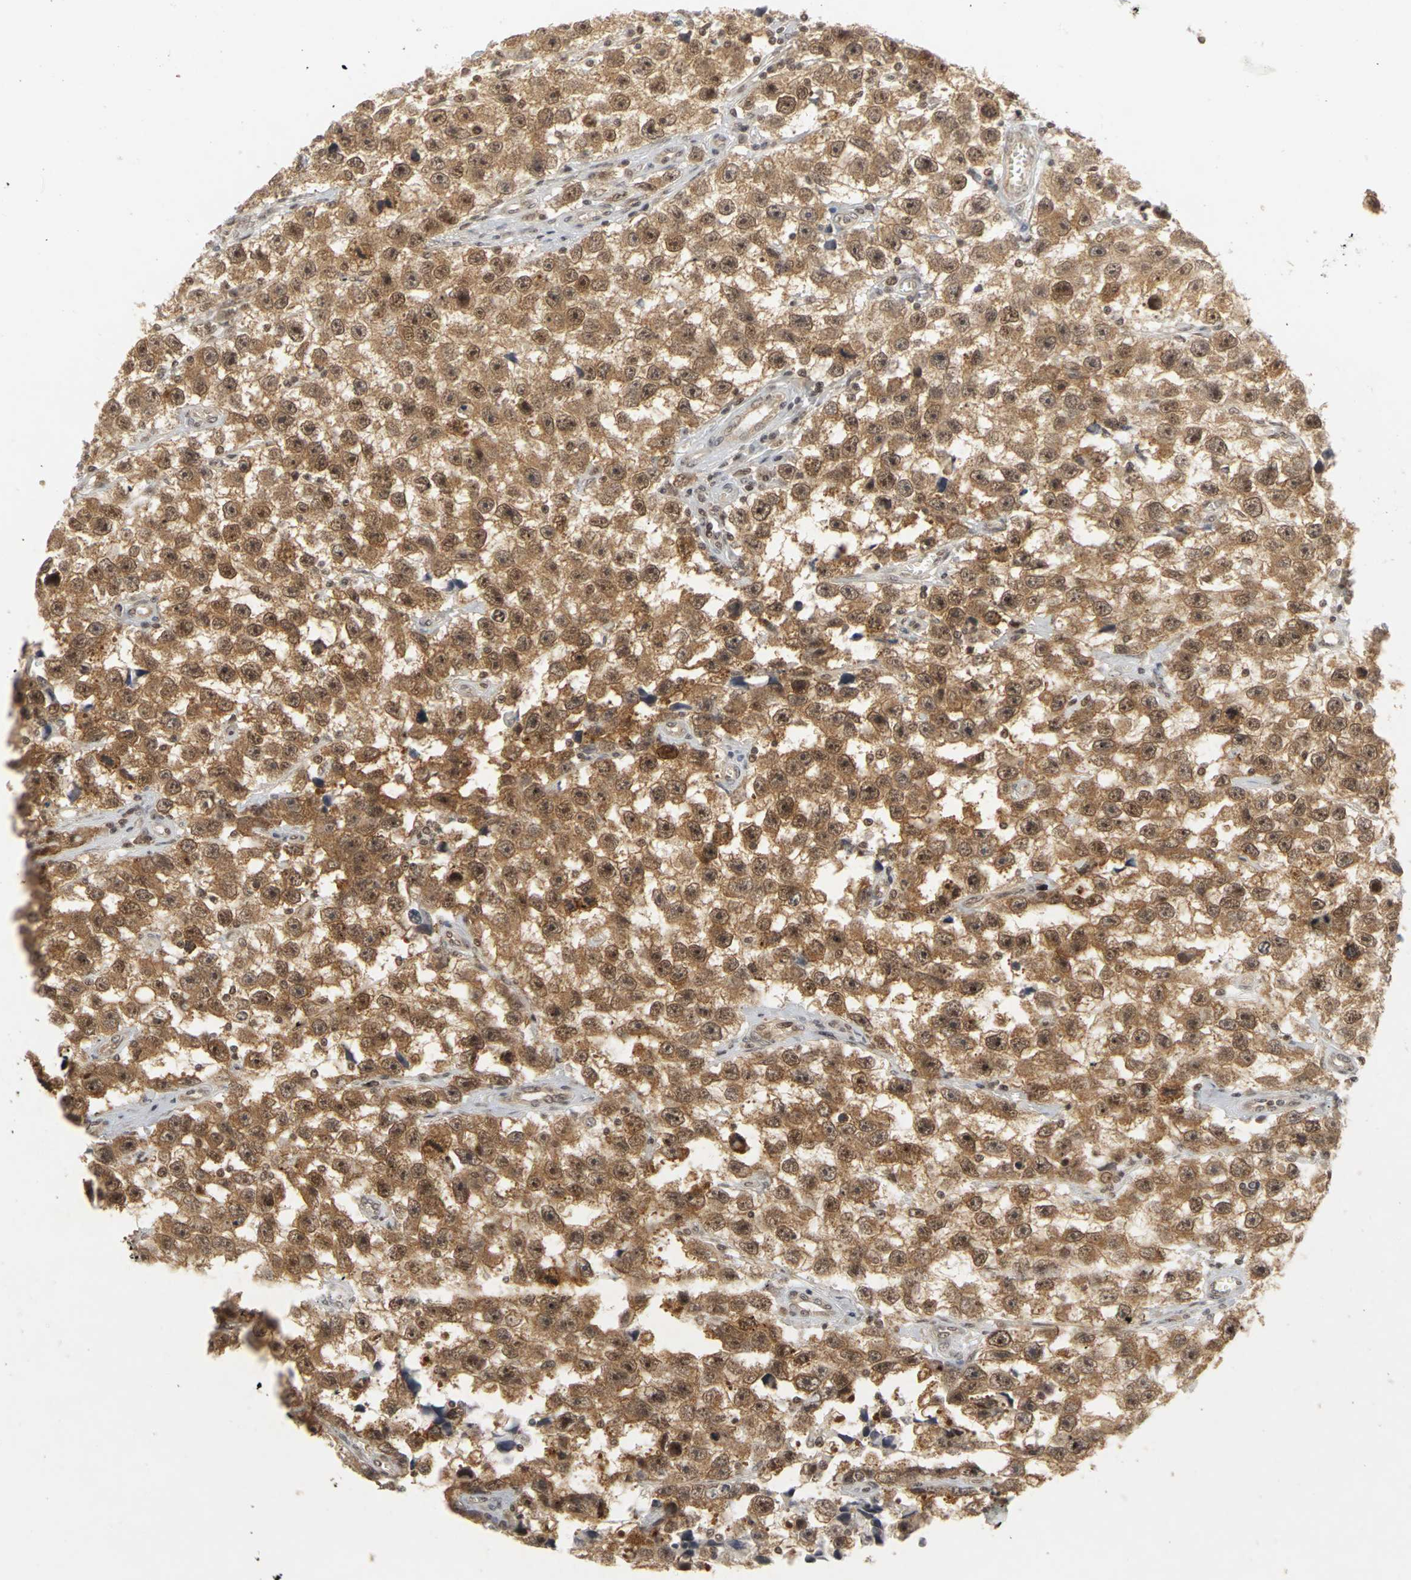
{"staining": {"intensity": "moderate", "quantity": ">75%", "location": "cytoplasmic/membranous,nuclear"}, "tissue": "testis cancer", "cell_type": "Tumor cells", "image_type": "cancer", "snomed": [{"axis": "morphology", "description": "Seminoma, NOS"}, {"axis": "topography", "description": "Testis"}], "caption": "Immunohistochemical staining of human testis cancer (seminoma) exhibits medium levels of moderate cytoplasmic/membranous and nuclear expression in about >75% of tumor cells.", "gene": "CSNK2B", "patient": {"sex": "male", "age": 33}}